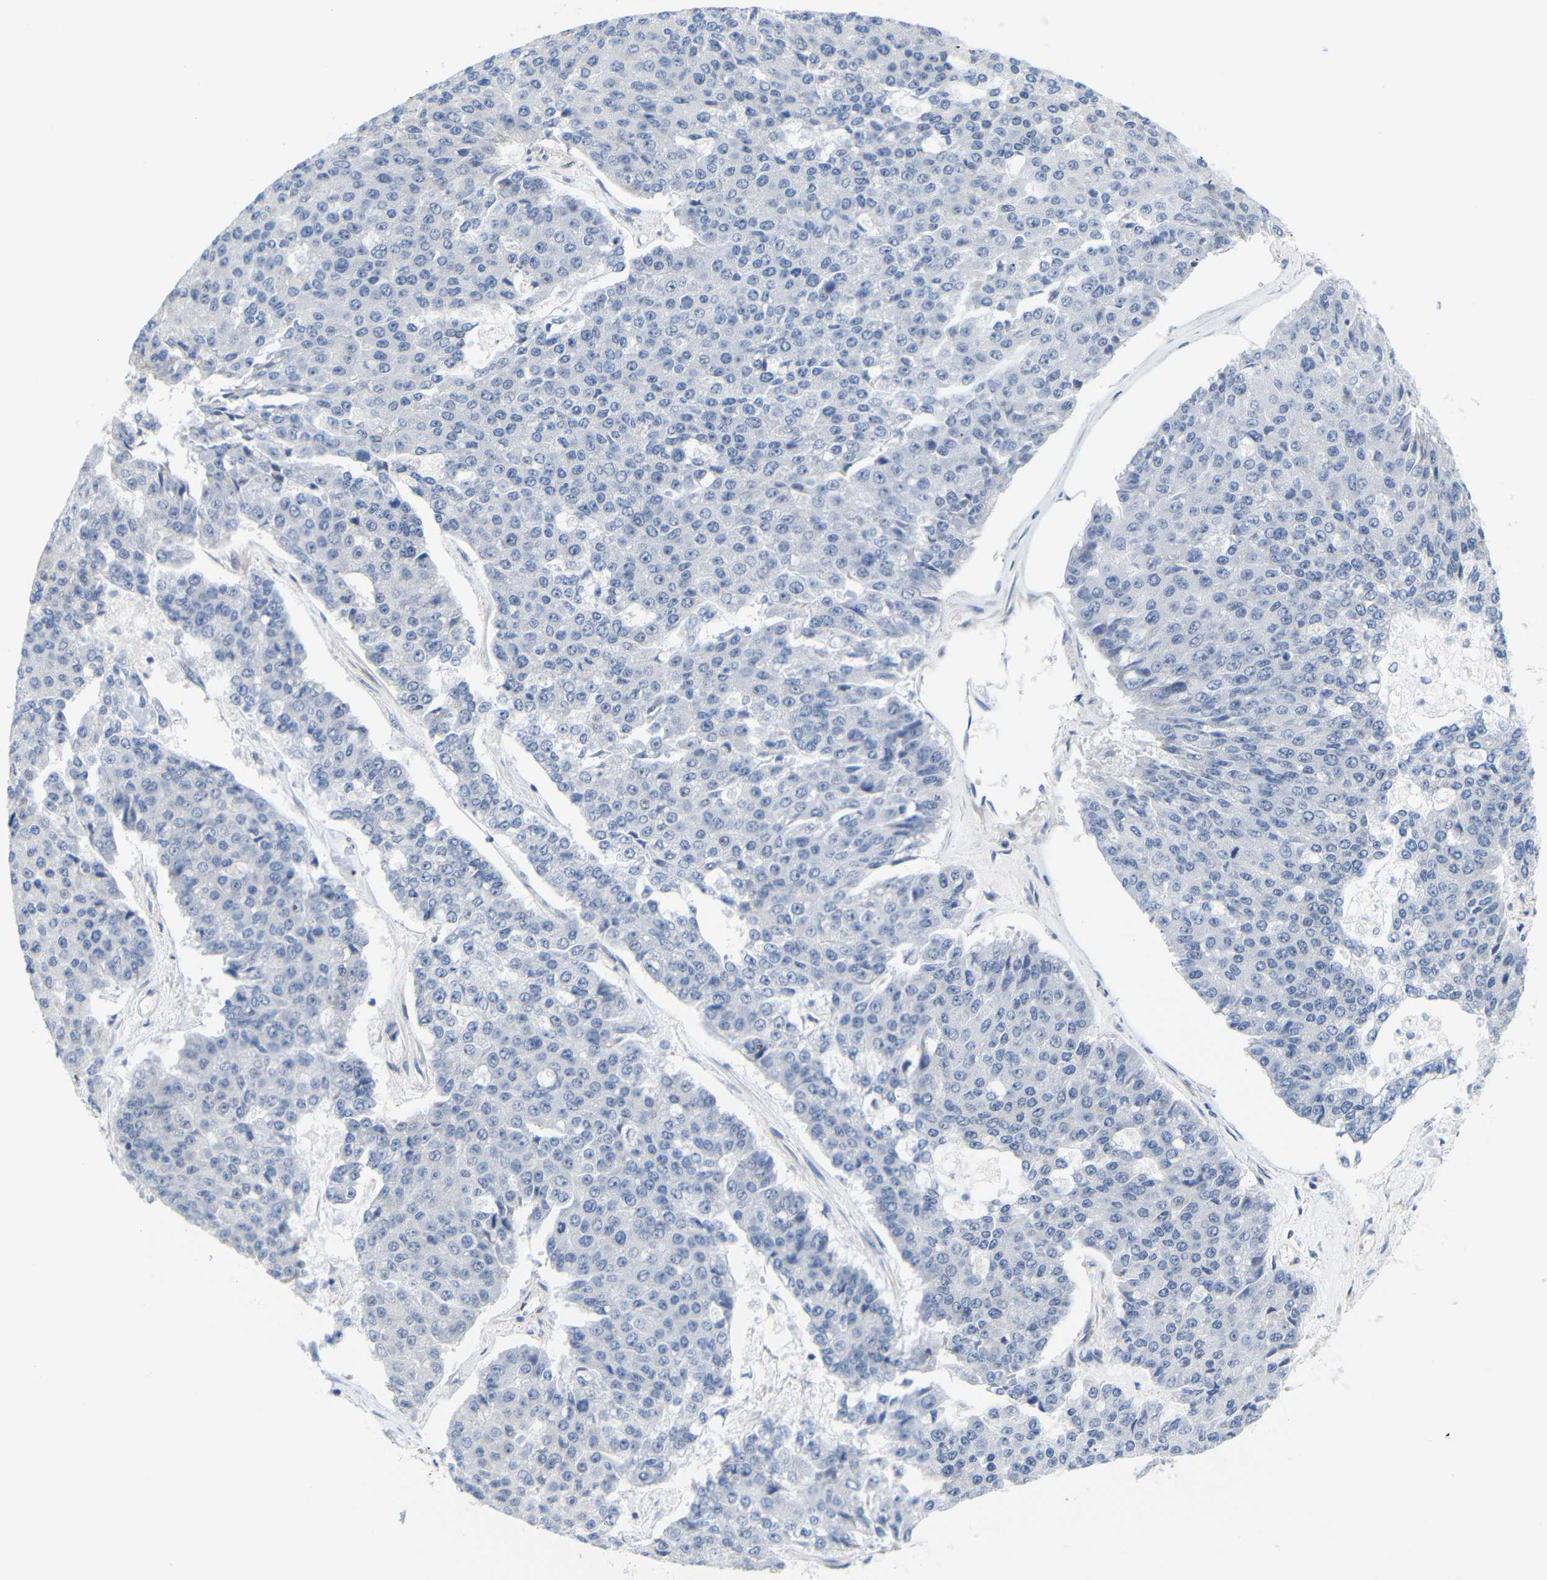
{"staining": {"intensity": "negative", "quantity": "none", "location": "none"}, "tissue": "pancreatic cancer", "cell_type": "Tumor cells", "image_type": "cancer", "snomed": [{"axis": "morphology", "description": "Adenocarcinoma, NOS"}, {"axis": "topography", "description": "Pancreas"}], "caption": "This is a image of IHC staining of pancreatic adenocarcinoma, which shows no staining in tumor cells.", "gene": "STMN3", "patient": {"sex": "male", "age": 50}}